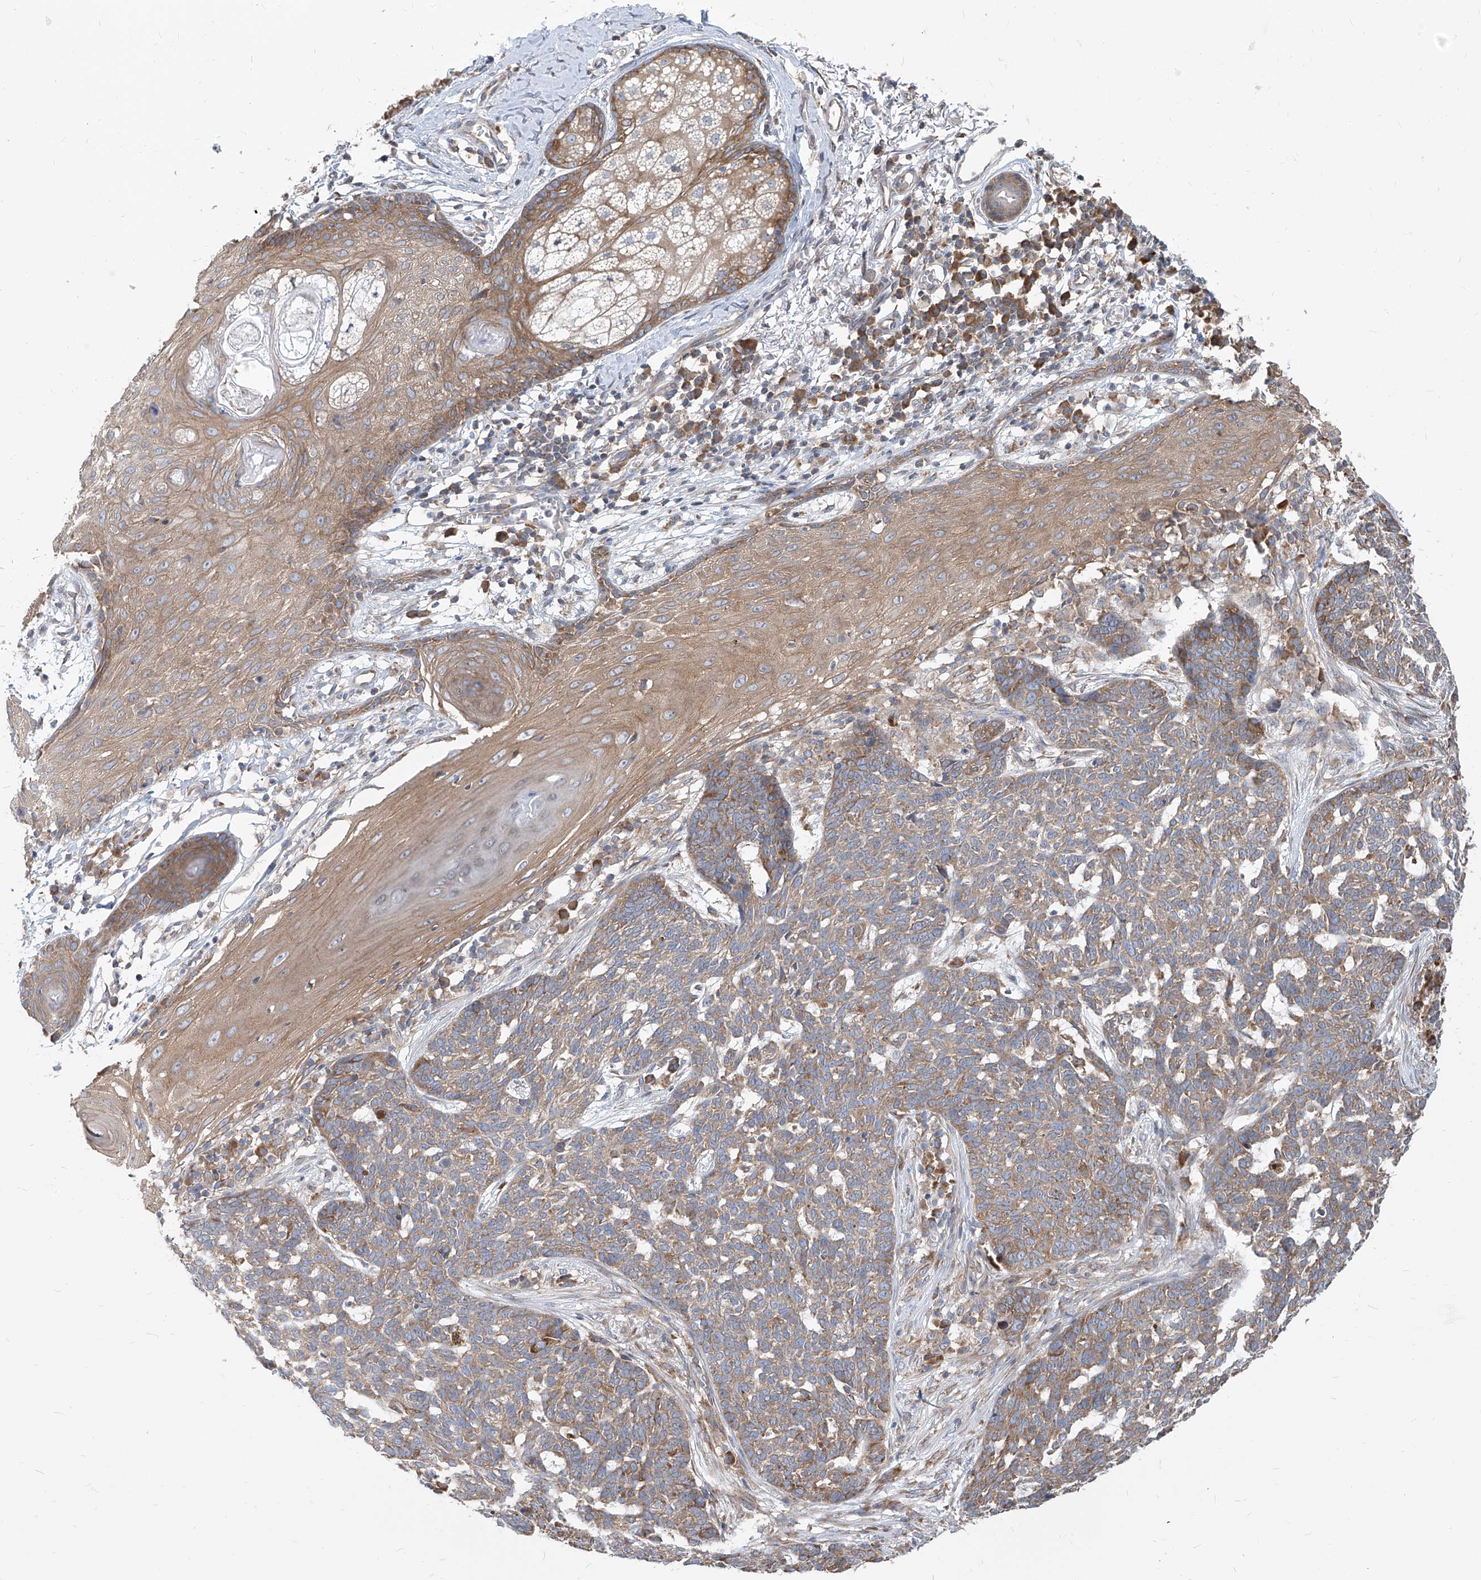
{"staining": {"intensity": "weak", "quantity": ">75%", "location": "cytoplasmic/membranous"}, "tissue": "skin cancer", "cell_type": "Tumor cells", "image_type": "cancer", "snomed": [{"axis": "morphology", "description": "Basal cell carcinoma"}, {"axis": "topography", "description": "Skin"}], "caption": "This histopathology image displays immunohistochemistry (IHC) staining of human basal cell carcinoma (skin), with low weak cytoplasmic/membranous positivity in about >75% of tumor cells.", "gene": "FAM83B", "patient": {"sex": "male", "age": 85}}